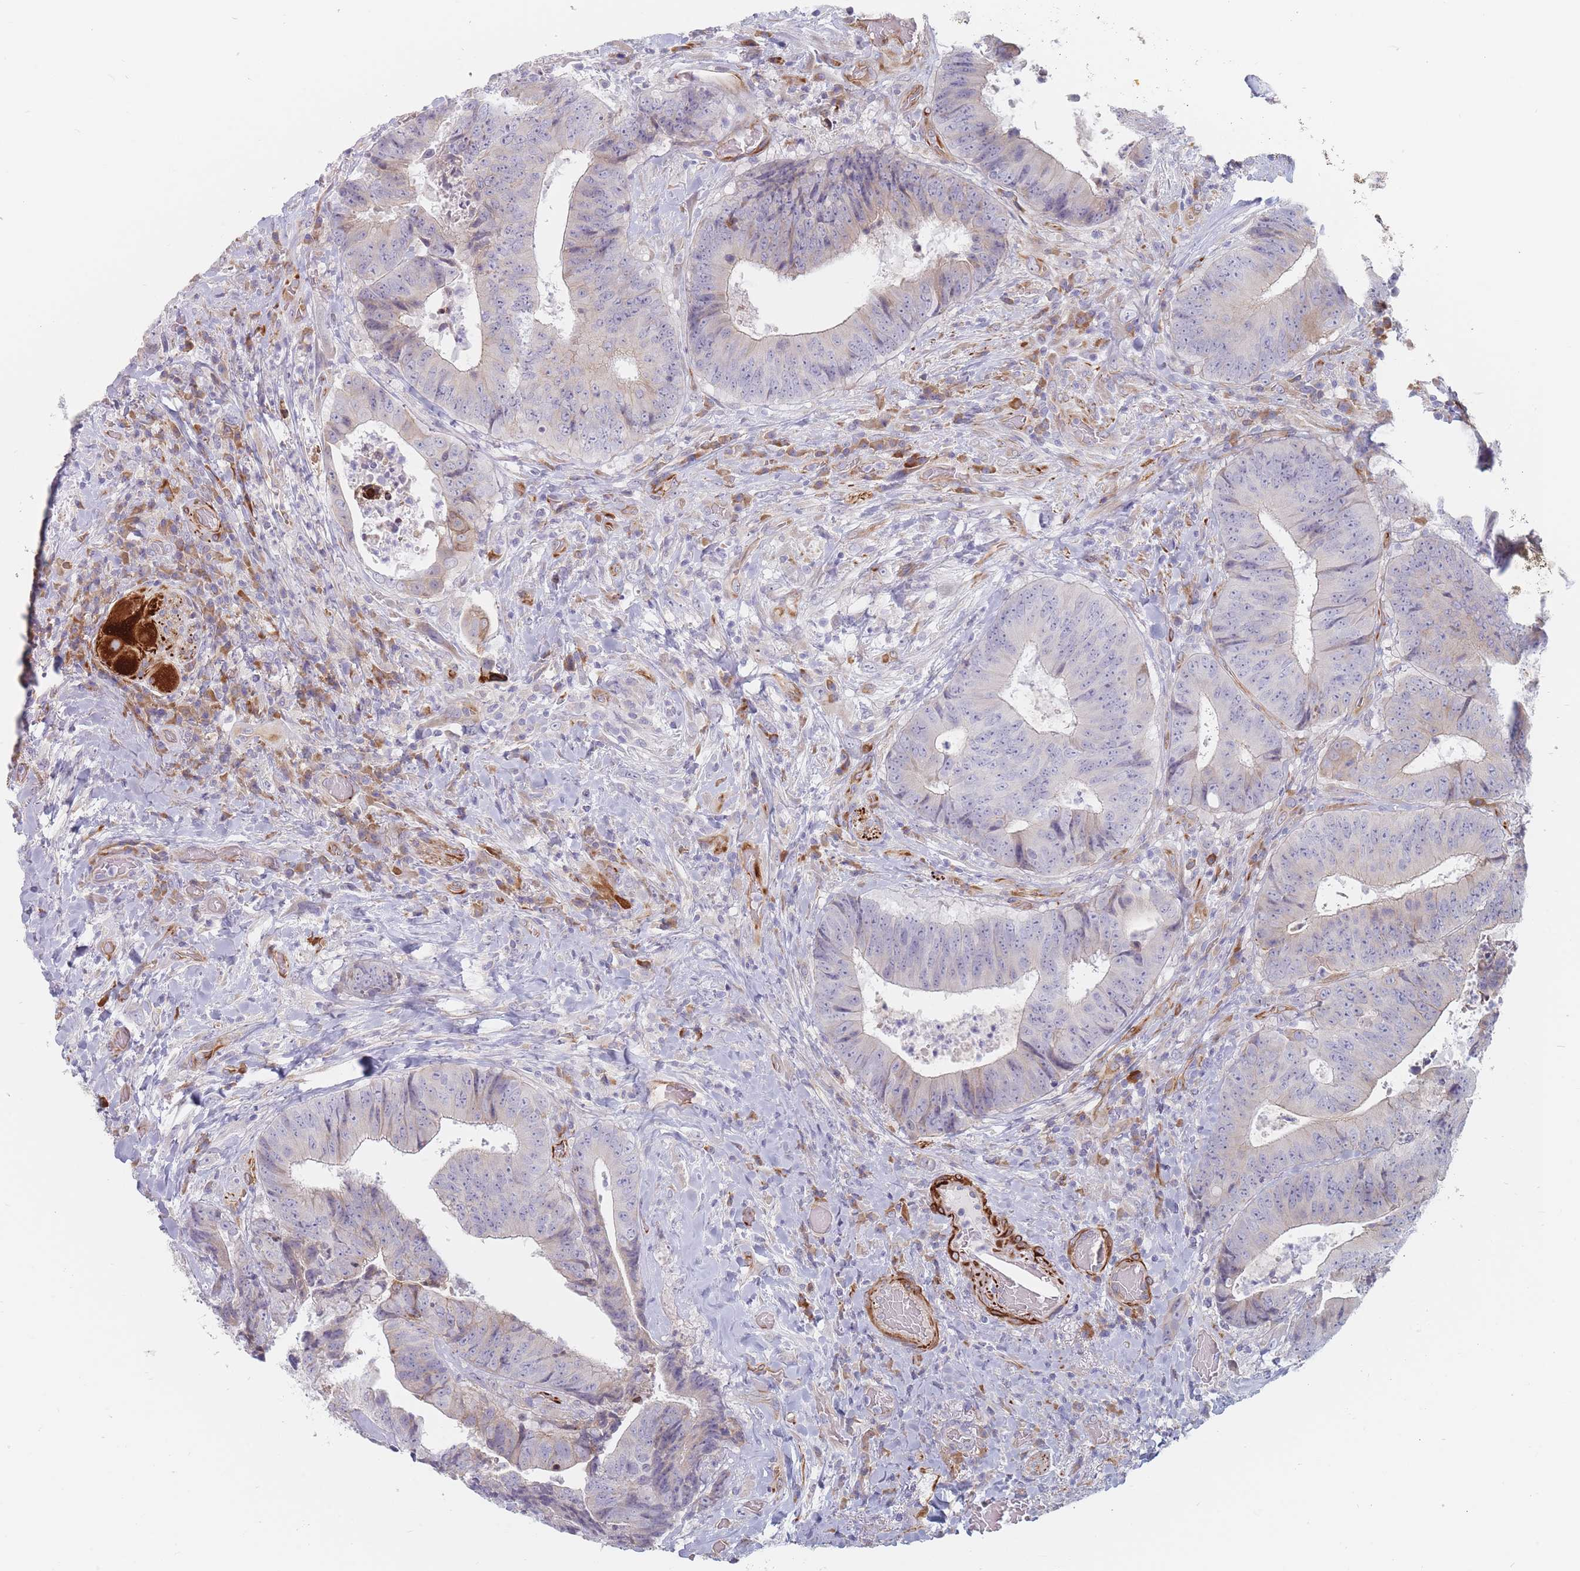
{"staining": {"intensity": "moderate", "quantity": "<25%", "location": "cytoplasmic/membranous"}, "tissue": "colorectal cancer", "cell_type": "Tumor cells", "image_type": "cancer", "snomed": [{"axis": "morphology", "description": "Adenocarcinoma, NOS"}, {"axis": "topography", "description": "Rectum"}], "caption": "A low amount of moderate cytoplasmic/membranous positivity is seen in about <25% of tumor cells in adenocarcinoma (colorectal) tissue.", "gene": "ERBIN", "patient": {"sex": "male", "age": 72}}